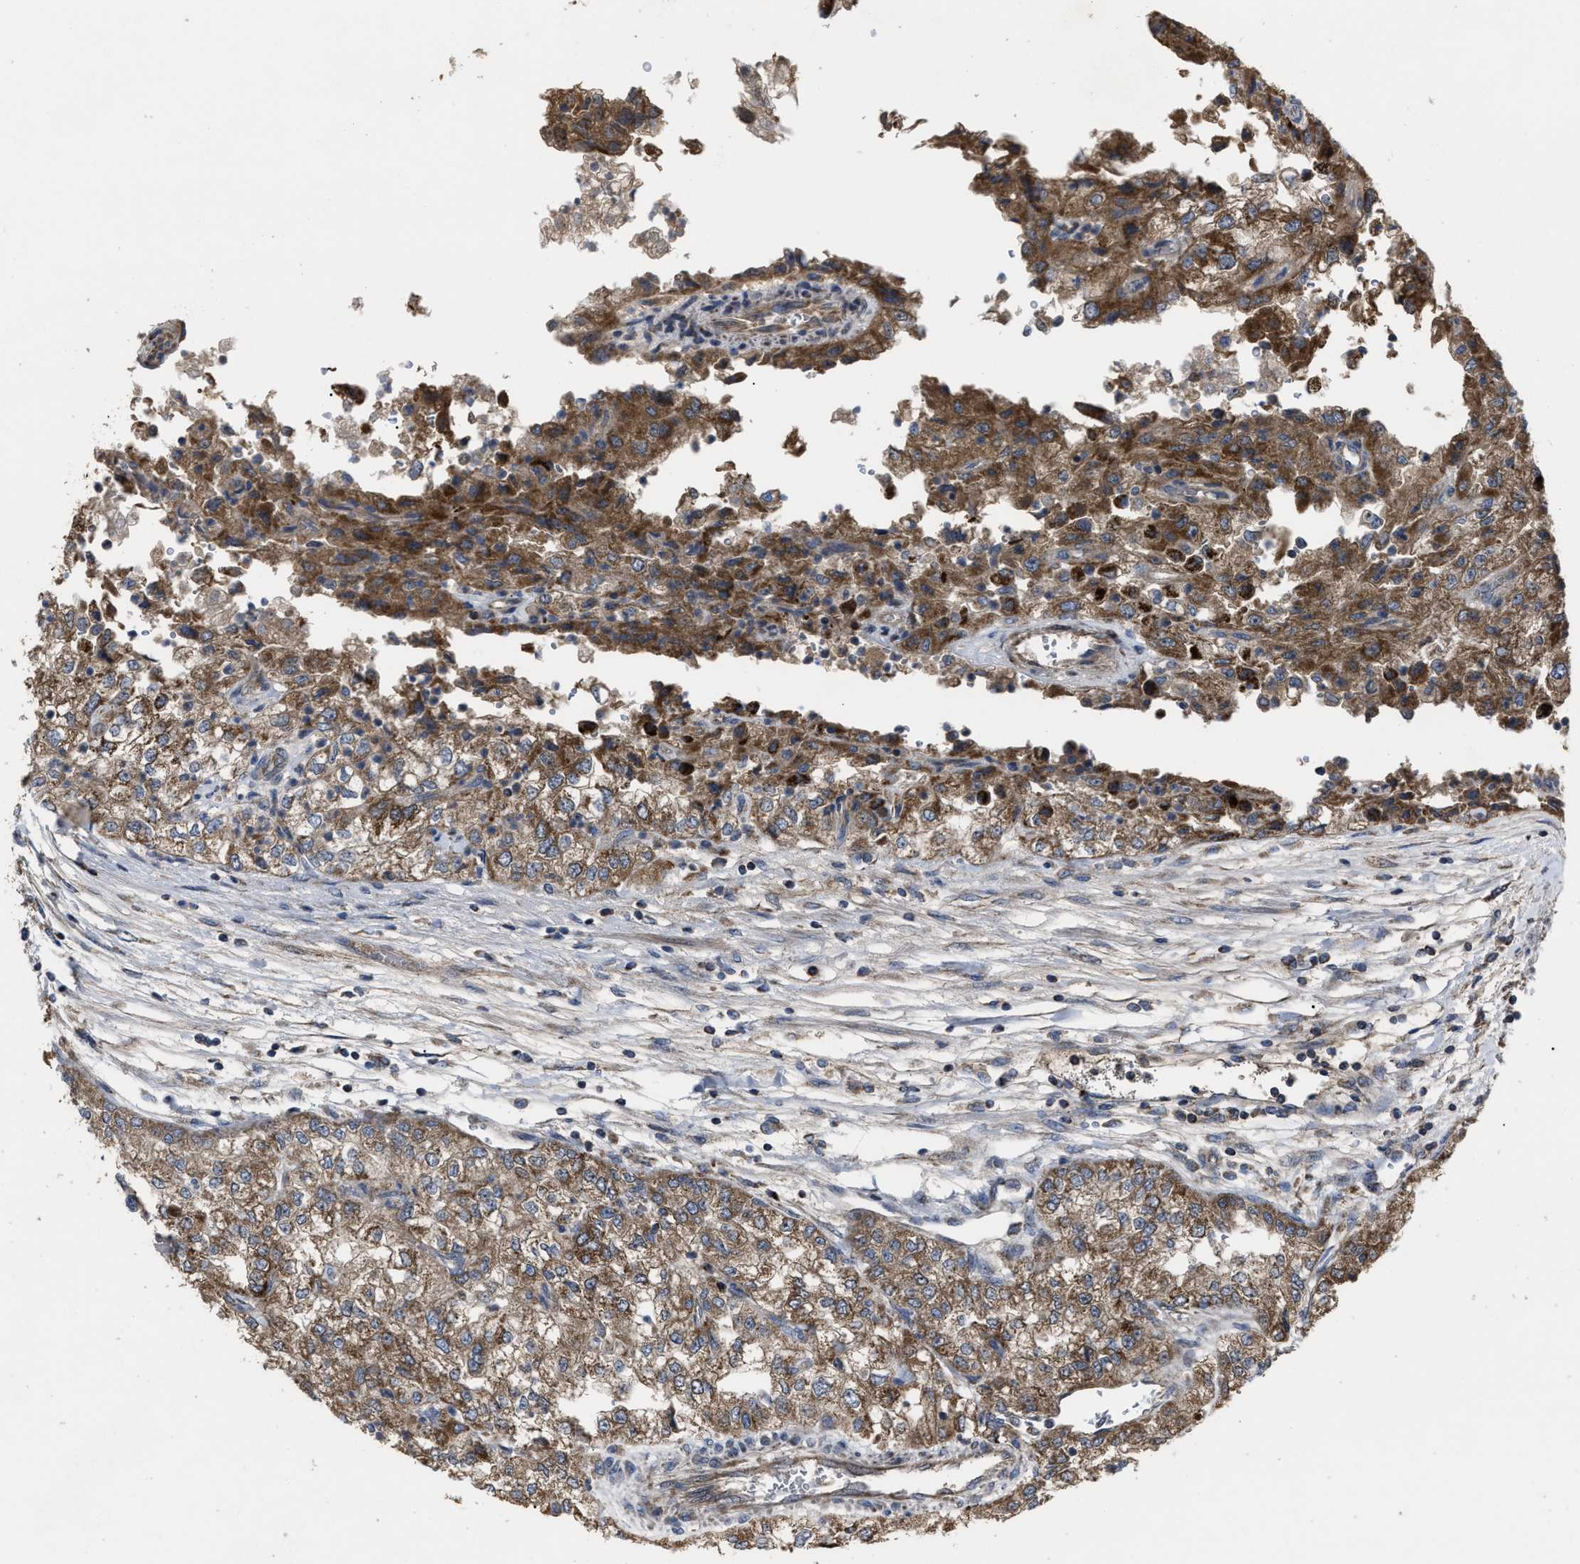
{"staining": {"intensity": "moderate", "quantity": ">75%", "location": "cytoplasmic/membranous"}, "tissue": "renal cancer", "cell_type": "Tumor cells", "image_type": "cancer", "snomed": [{"axis": "morphology", "description": "Adenocarcinoma, NOS"}, {"axis": "topography", "description": "Kidney"}], "caption": "Immunohistochemical staining of renal cancer (adenocarcinoma) demonstrates medium levels of moderate cytoplasmic/membranous expression in approximately >75% of tumor cells. (Brightfield microscopy of DAB IHC at high magnification).", "gene": "PASK", "patient": {"sex": "female", "age": 54}}